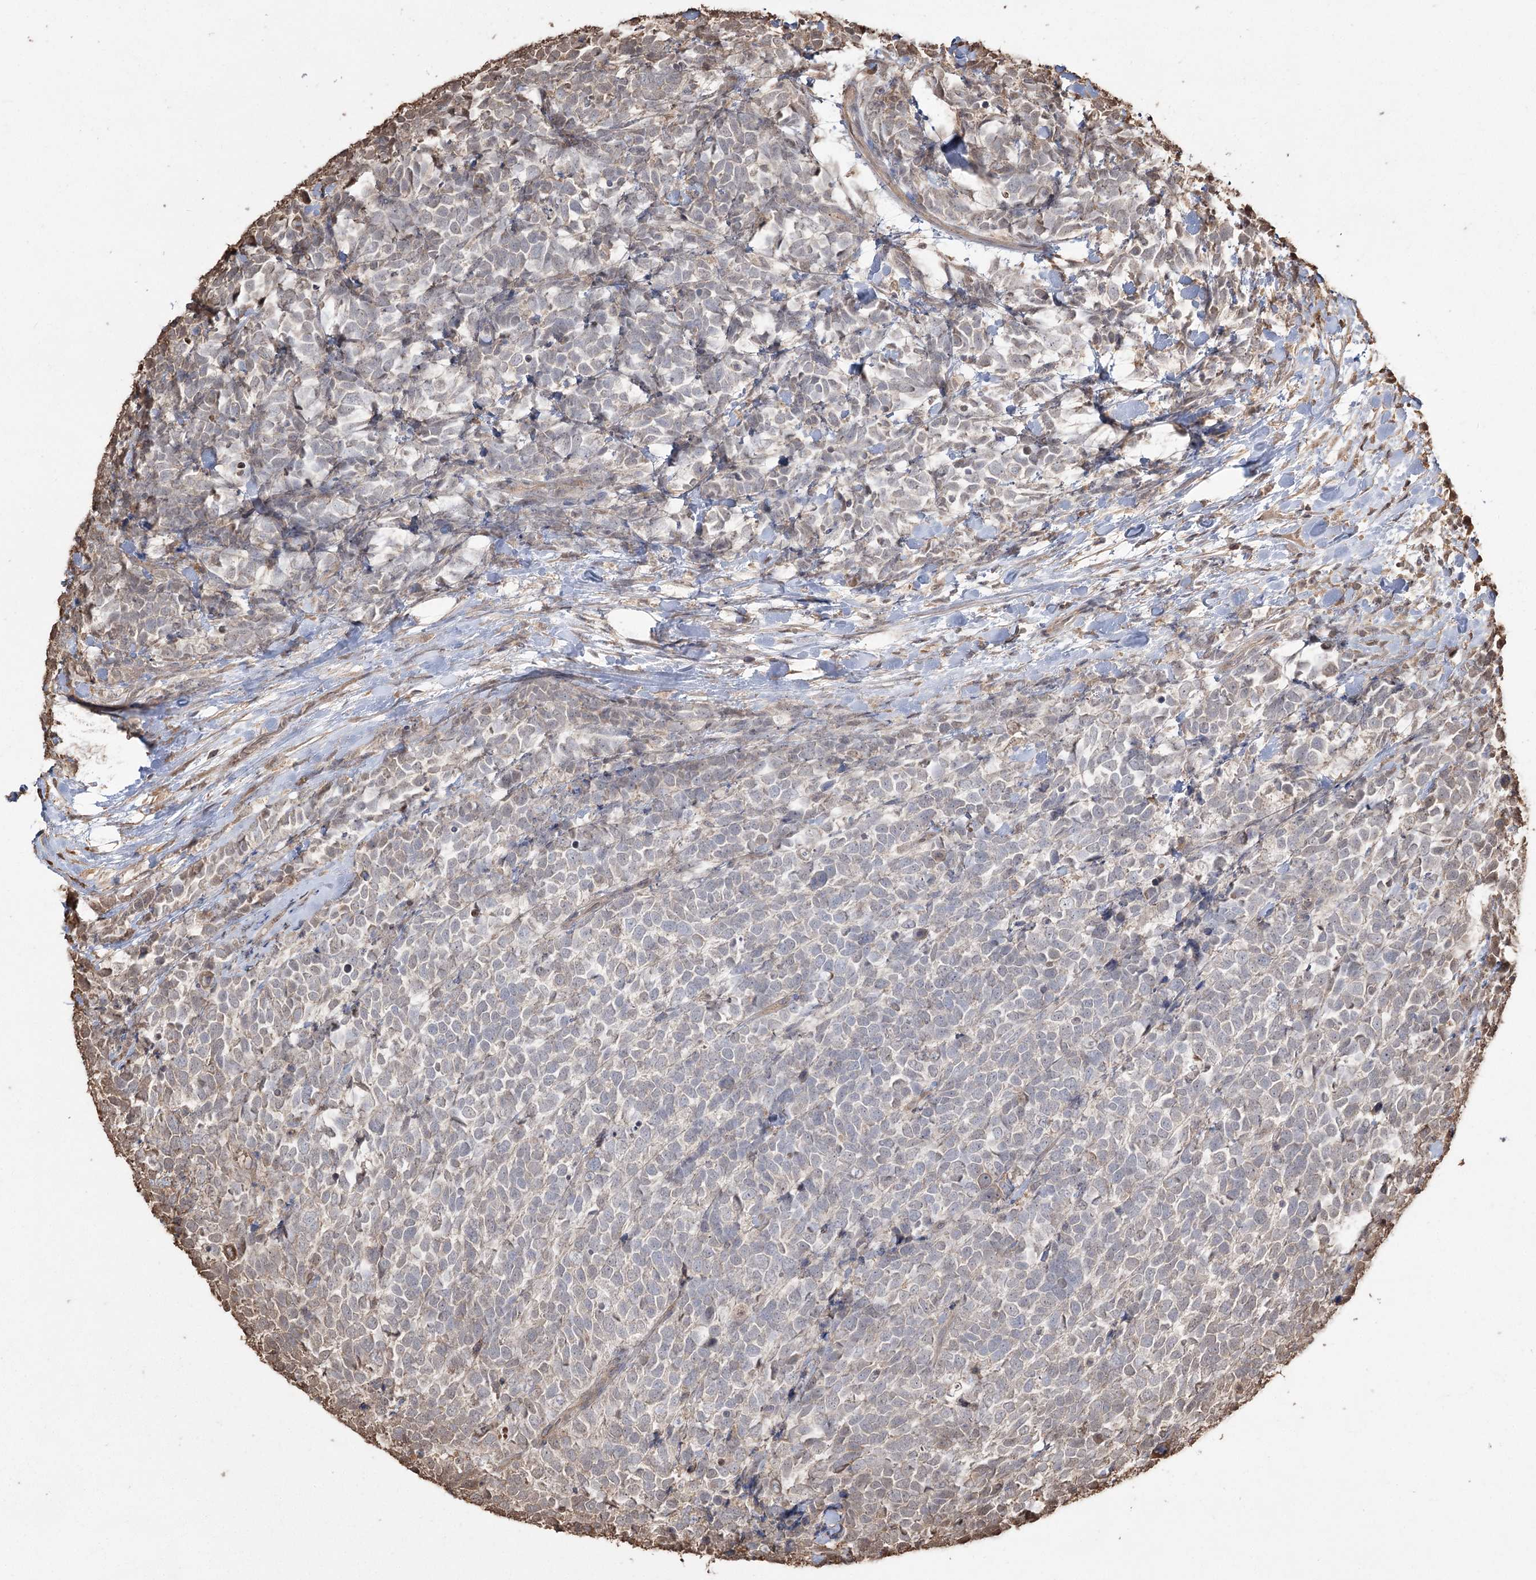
{"staining": {"intensity": "negative", "quantity": "none", "location": "none"}, "tissue": "urothelial cancer", "cell_type": "Tumor cells", "image_type": "cancer", "snomed": [{"axis": "morphology", "description": "Urothelial carcinoma, High grade"}, {"axis": "topography", "description": "Urinary bladder"}], "caption": "Immunohistochemistry (IHC) of urothelial cancer displays no positivity in tumor cells.", "gene": "PLCH1", "patient": {"sex": "female", "age": 82}}